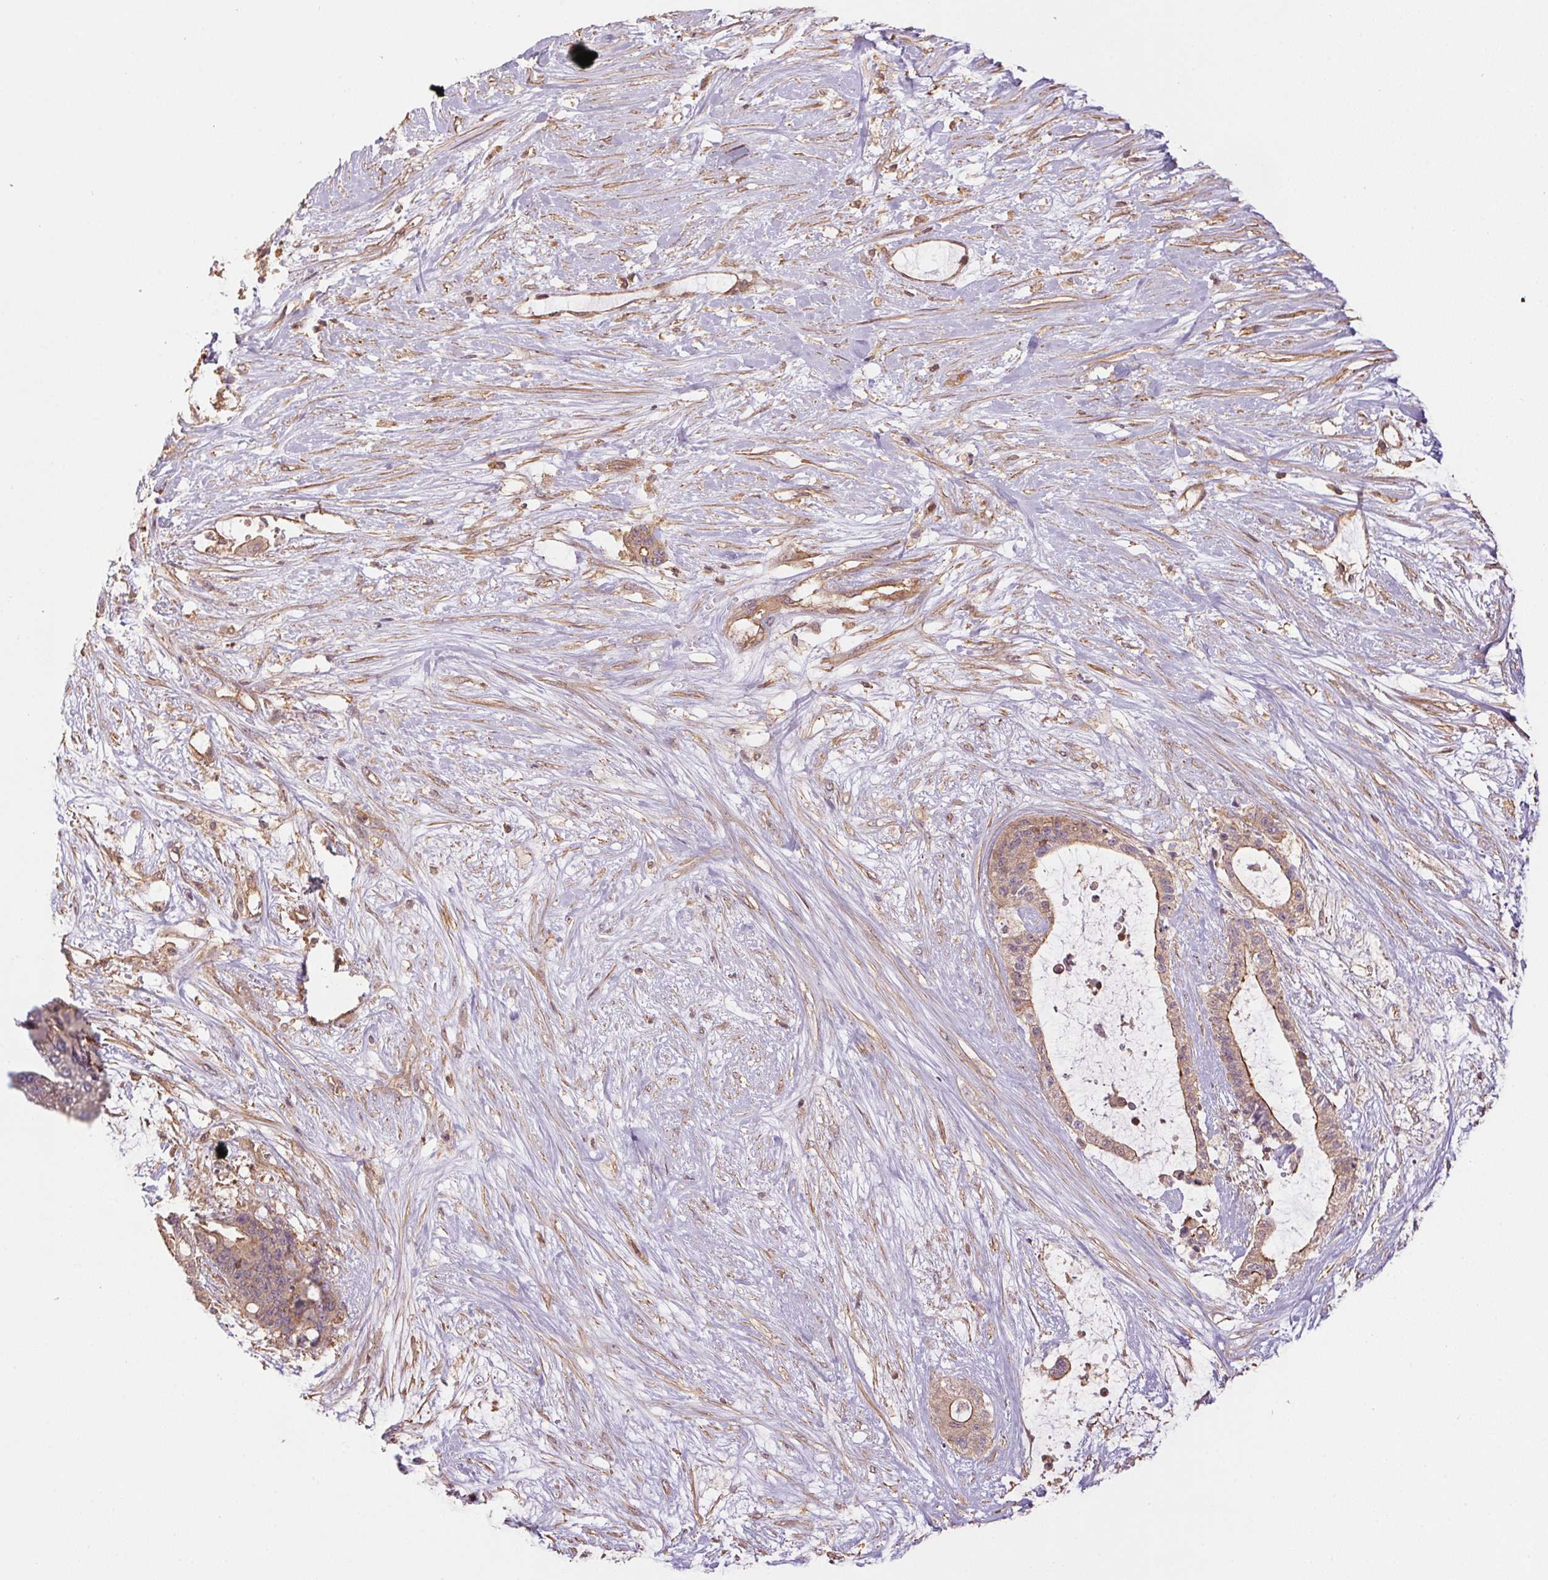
{"staining": {"intensity": "moderate", "quantity": ">75%", "location": "cytoplasmic/membranous"}, "tissue": "liver cancer", "cell_type": "Tumor cells", "image_type": "cancer", "snomed": [{"axis": "morphology", "description": "Normal tissue, NOS"}, {"axis": "morphology", "description": "Cholangiocarcinoma"}, {"axis": "topography", "description": "Liver"}, {"axis": "topography", "description": "Peripheral nerve tissue"}], "caption": "An image of human liver cancer (cholangiocarcinoma) stained for a protein exhibits moderate cytoplasmic/membranous brown staining in tumor cells. (Stains: DAB in brown, nuclei in blue, Microscopy: brightfield microscopy at high magnification).", "gene": "TUBA3D", "patient": {"sex": "female", "age": 73}}